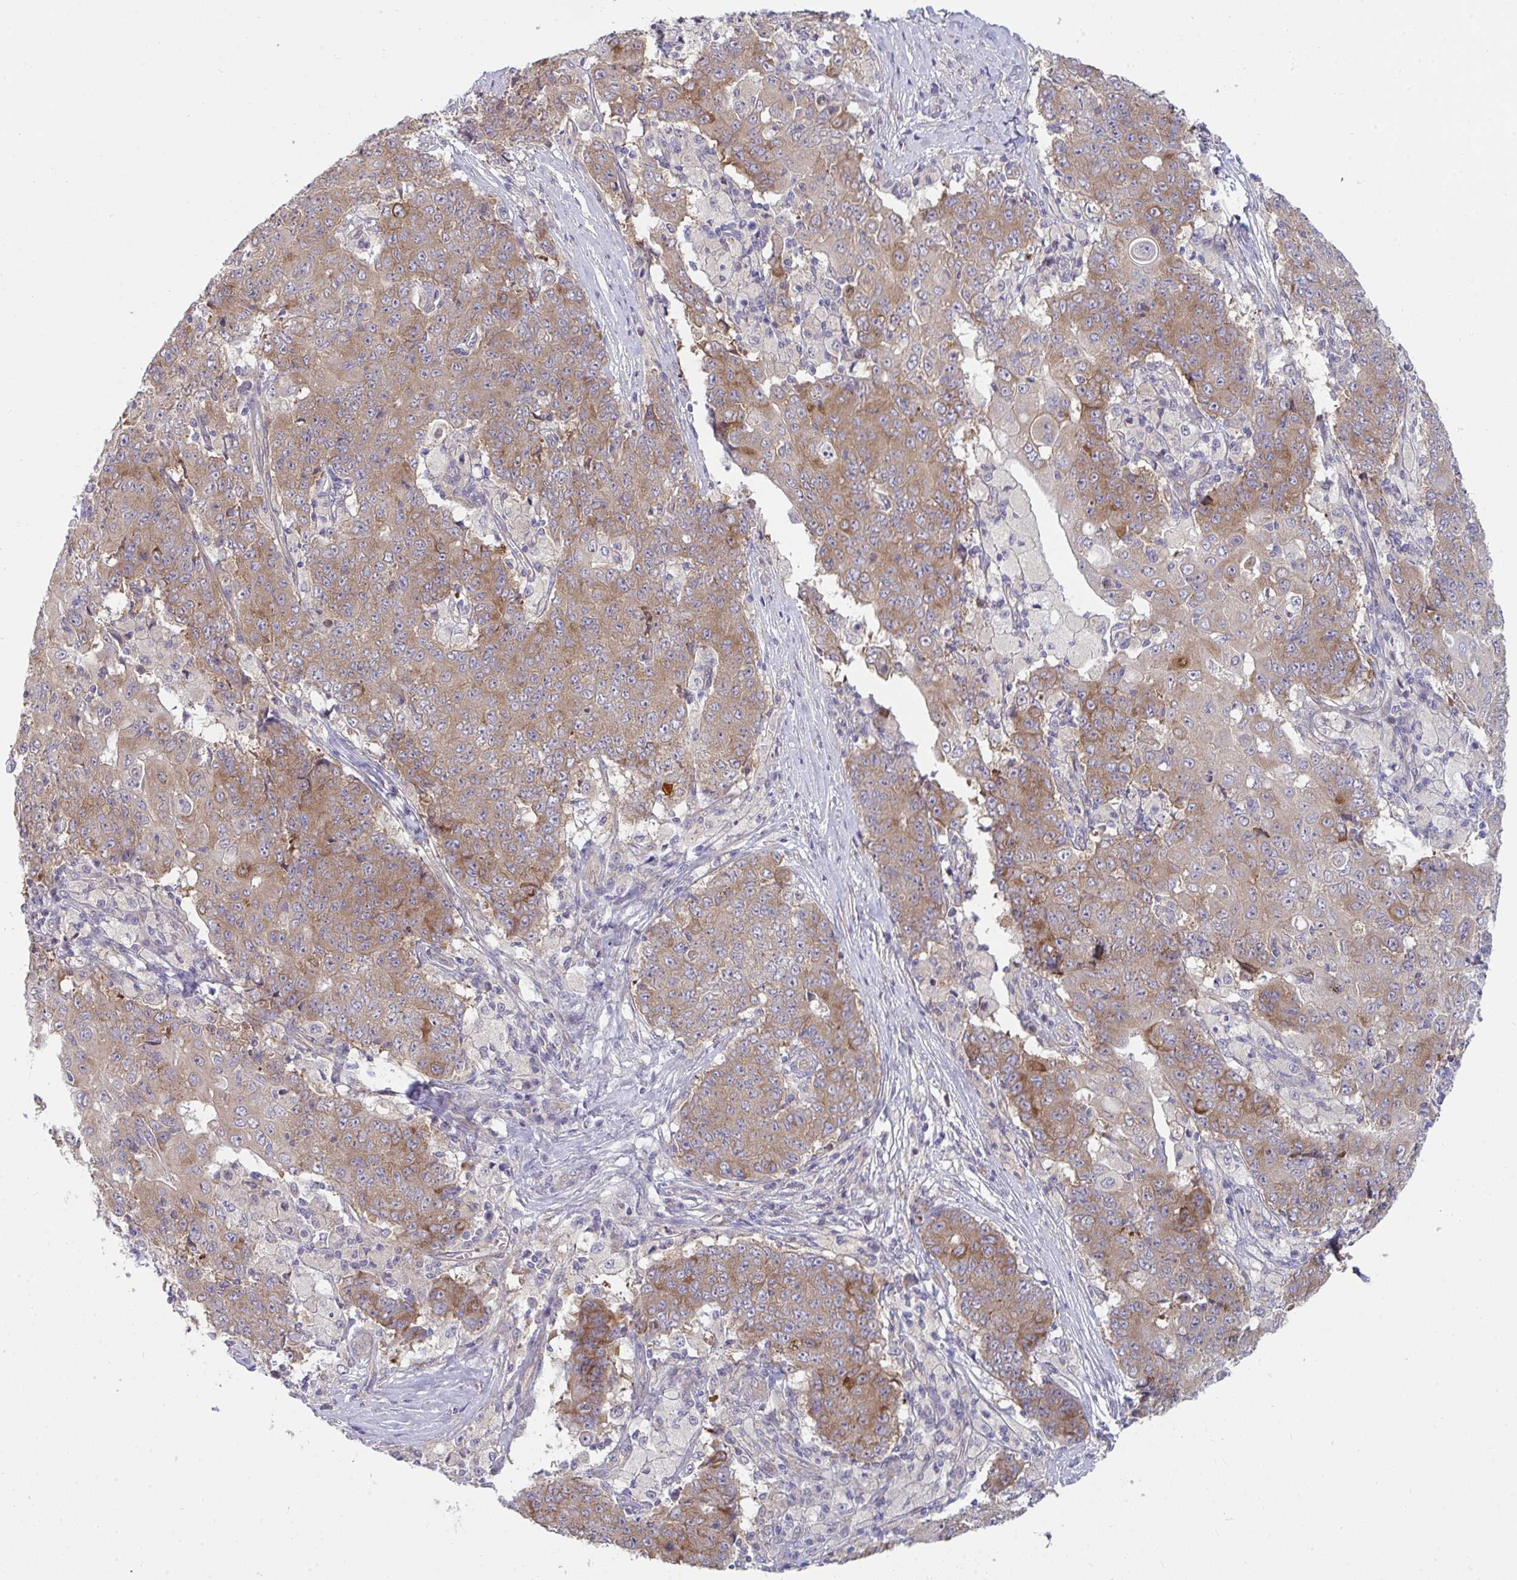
{"staining": {"intensity": "moderate", "quantity": ">75%", "location": "cytoplasmic/membranous"}, "tissue": "ovarian cancer", "cell_type": "Tumor cells", "image_type": "cancer", "snomed": [{"axis": "morphology", "description": "Carcinoma, endometroid"}, {"axis": "topography", "description": "Ovary"}], "caption": "IHC of ovarian cancer (endometroid carcinoma) demonstrates medium levels of moderate cytoplasmic/membranous staining in about >75% of tumor cells. The staining was performed using DAB (3,3'-diaminobenzidine) to visualize the protein expression in brown, while the nuclei were stained in blue with hematoxylin (Magnification: 20x).", "gene": "CASP9", "patient": {"sex": "female", "age": 42}}